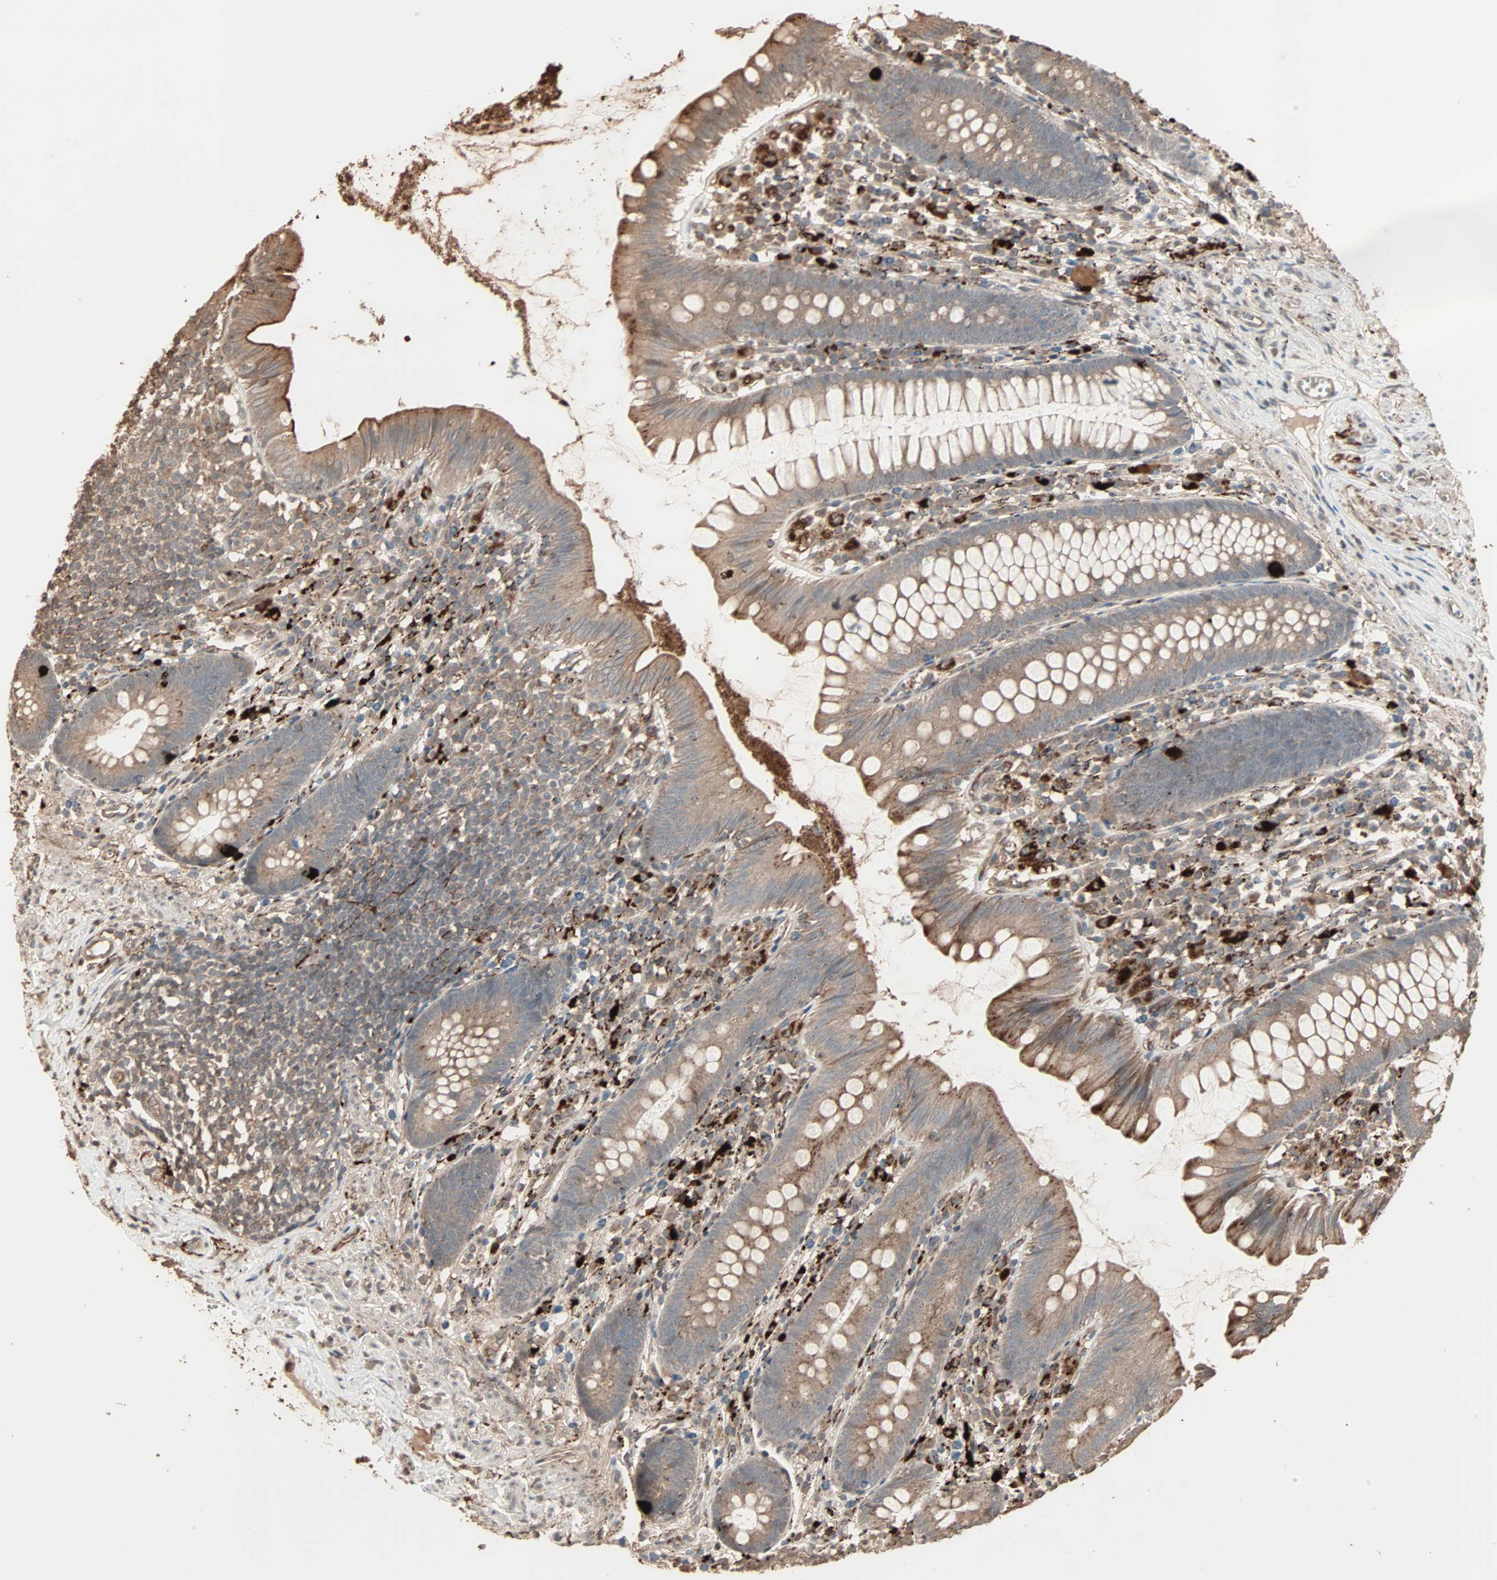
{"staining": {"intensity": "moderate", "quantity": ">75%", "location": "cytoplasmic/membranous"}, "tissue": "appendix", "cell_type": "Glandular cells", "image_type": "normal", "snomed": [{"axis": "morphology", "description": "Normal tissue, NOS"}, {"axis": "topography", "description": "Appendix"}], "caption": "Immunohistochemistry (IHC) of benign appendix shows medium levels of moderate cytoplasmic/membranous staining in approximately >75% of glandular cells.", "gene": "CALCRL", "patient": {"sex": "male", "age": 52}}